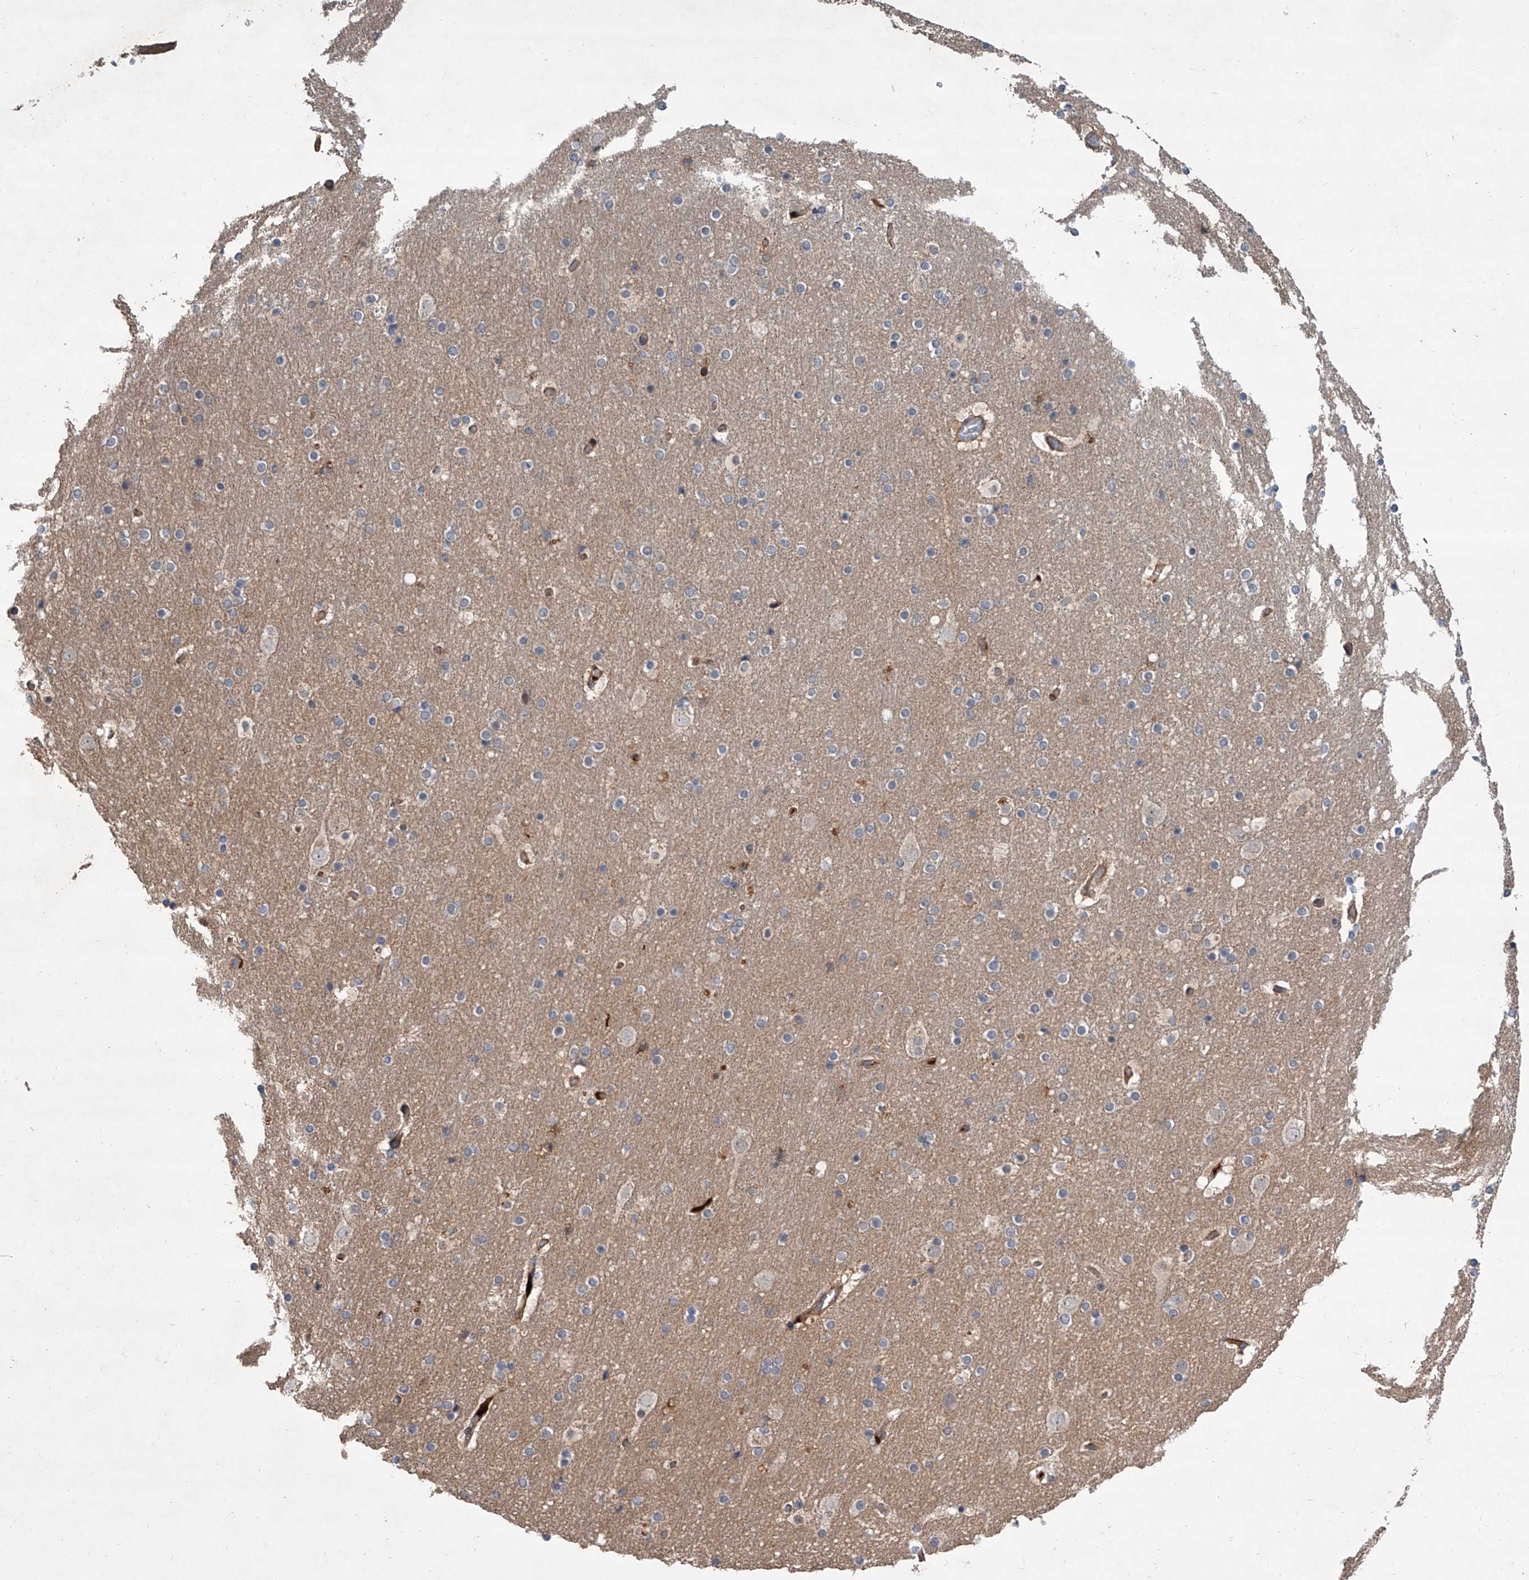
{"staining": {"intensity": "moderate", "quantity": ">75%", "location": "cytoplasmic/membranous"}, "tissue": "cerebral cortex", "cell_type": "Endothelial cells", "image_type": "normal", "snomed": [{"axis": "morphology", "description": "Normal tissue, NOS"}, {"axis": "topography", "description": "Cerebral cortex"}], "caption": "Protein staining of normal cerebral cortex shows moderate cytoplasmic/membranous positivity in approximately >75% of endothelial cells.", "gene": "USP47", "patient": {"sex": "male", "age": 57}}